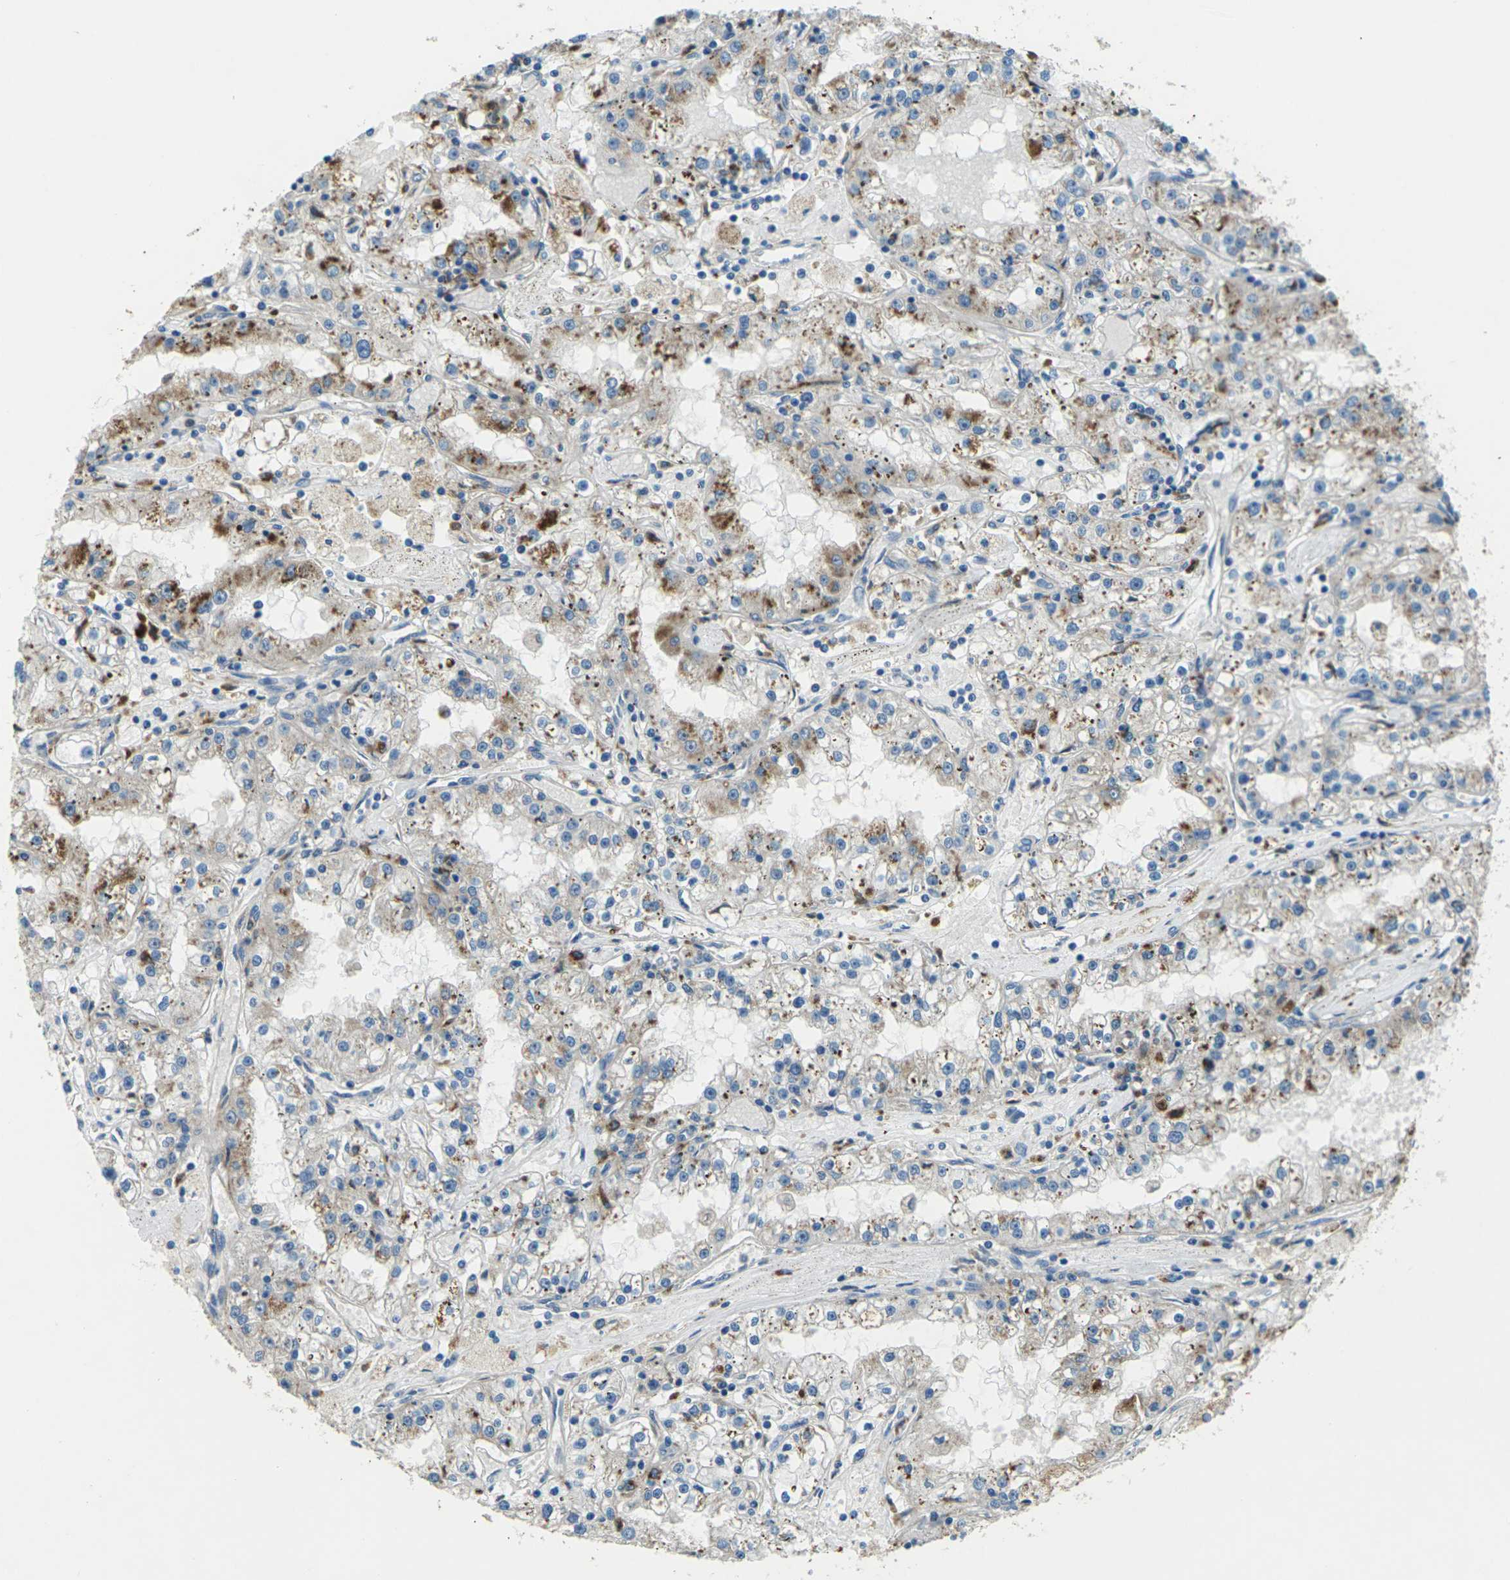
{"staining": {"intensity": "moderate", "quantity": "<25%", "location": "cytoplasmic/membranous"}, "tissue": "renal cancer", "cell_type": "Tumor cells", "image_type": "cancer", "snomed": [{"axis": "morphology", "description": "Adenocarcinoma, NOS"}, {"axis": "topography", "description": "Kidney"}], "caption": "Protein analysis of renal cancer (adenocarcinoma) tissue exhibits moderate cytoplasmic/membranous expression in about <25% of tumor cells.", "gene": "SLC31A2", "patient": {"sex": "male", "age": 56}}